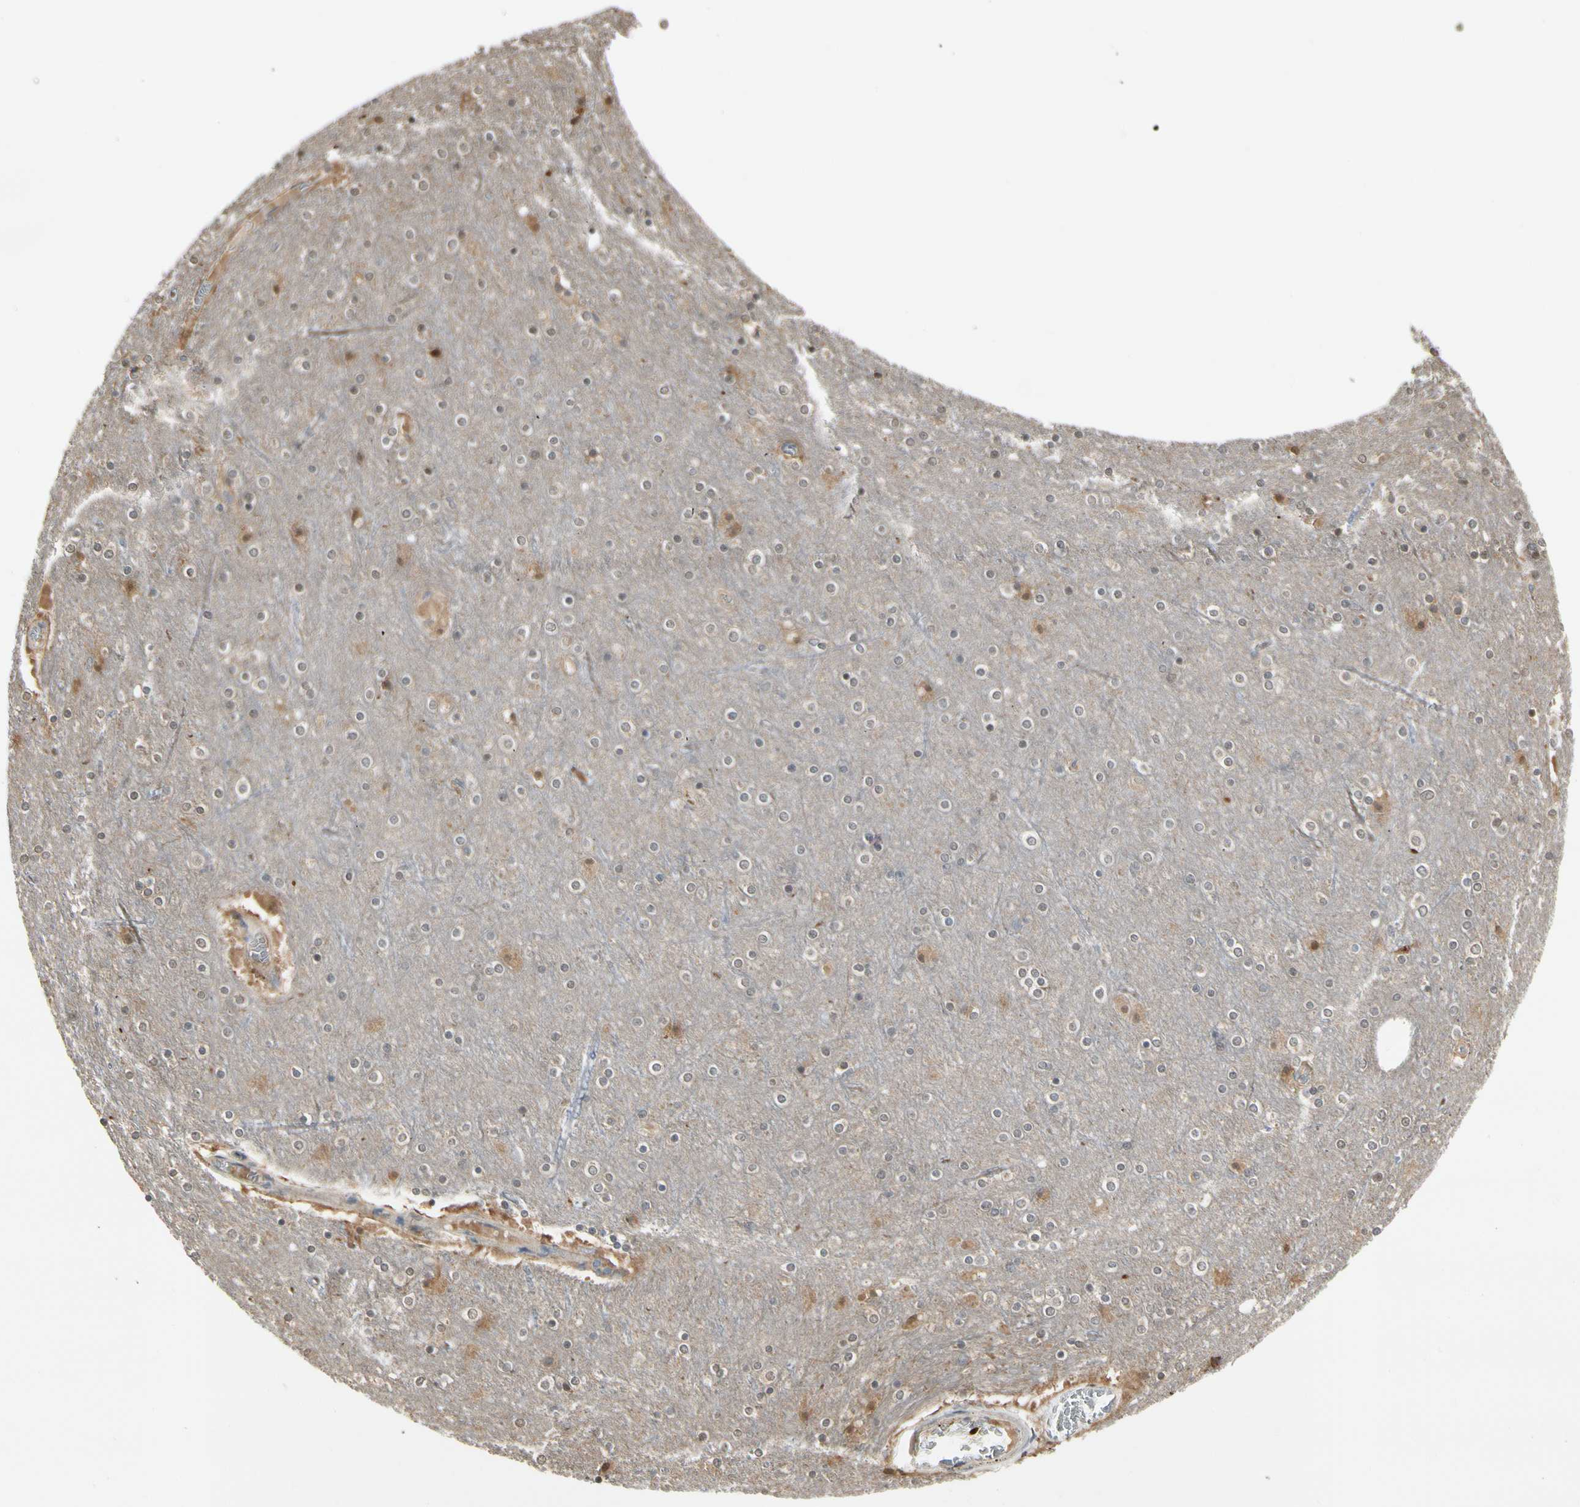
{"staining": {"intensity": "weak", "quantity": ">75%", "location": "cytoplasmic/membranous"}, "tissue": "cerebral cortex", "cell_type": "Endothelial cells", "image_type": "normal", "snomed": [{"axis": "morphology", "description": "Normal tissue, NOS"}, {"axis": "topography", "description": "Cerebral cortex"}], "caption": "The photomicrograph shows immunohistochemical staining of normal cerebral cortex. There is weak cytoplasmic/membranous positivity is identified in approximately >75% of endothelial cells.", "gene": "EVC", "patient": {"sex": "female", "age": 54}}